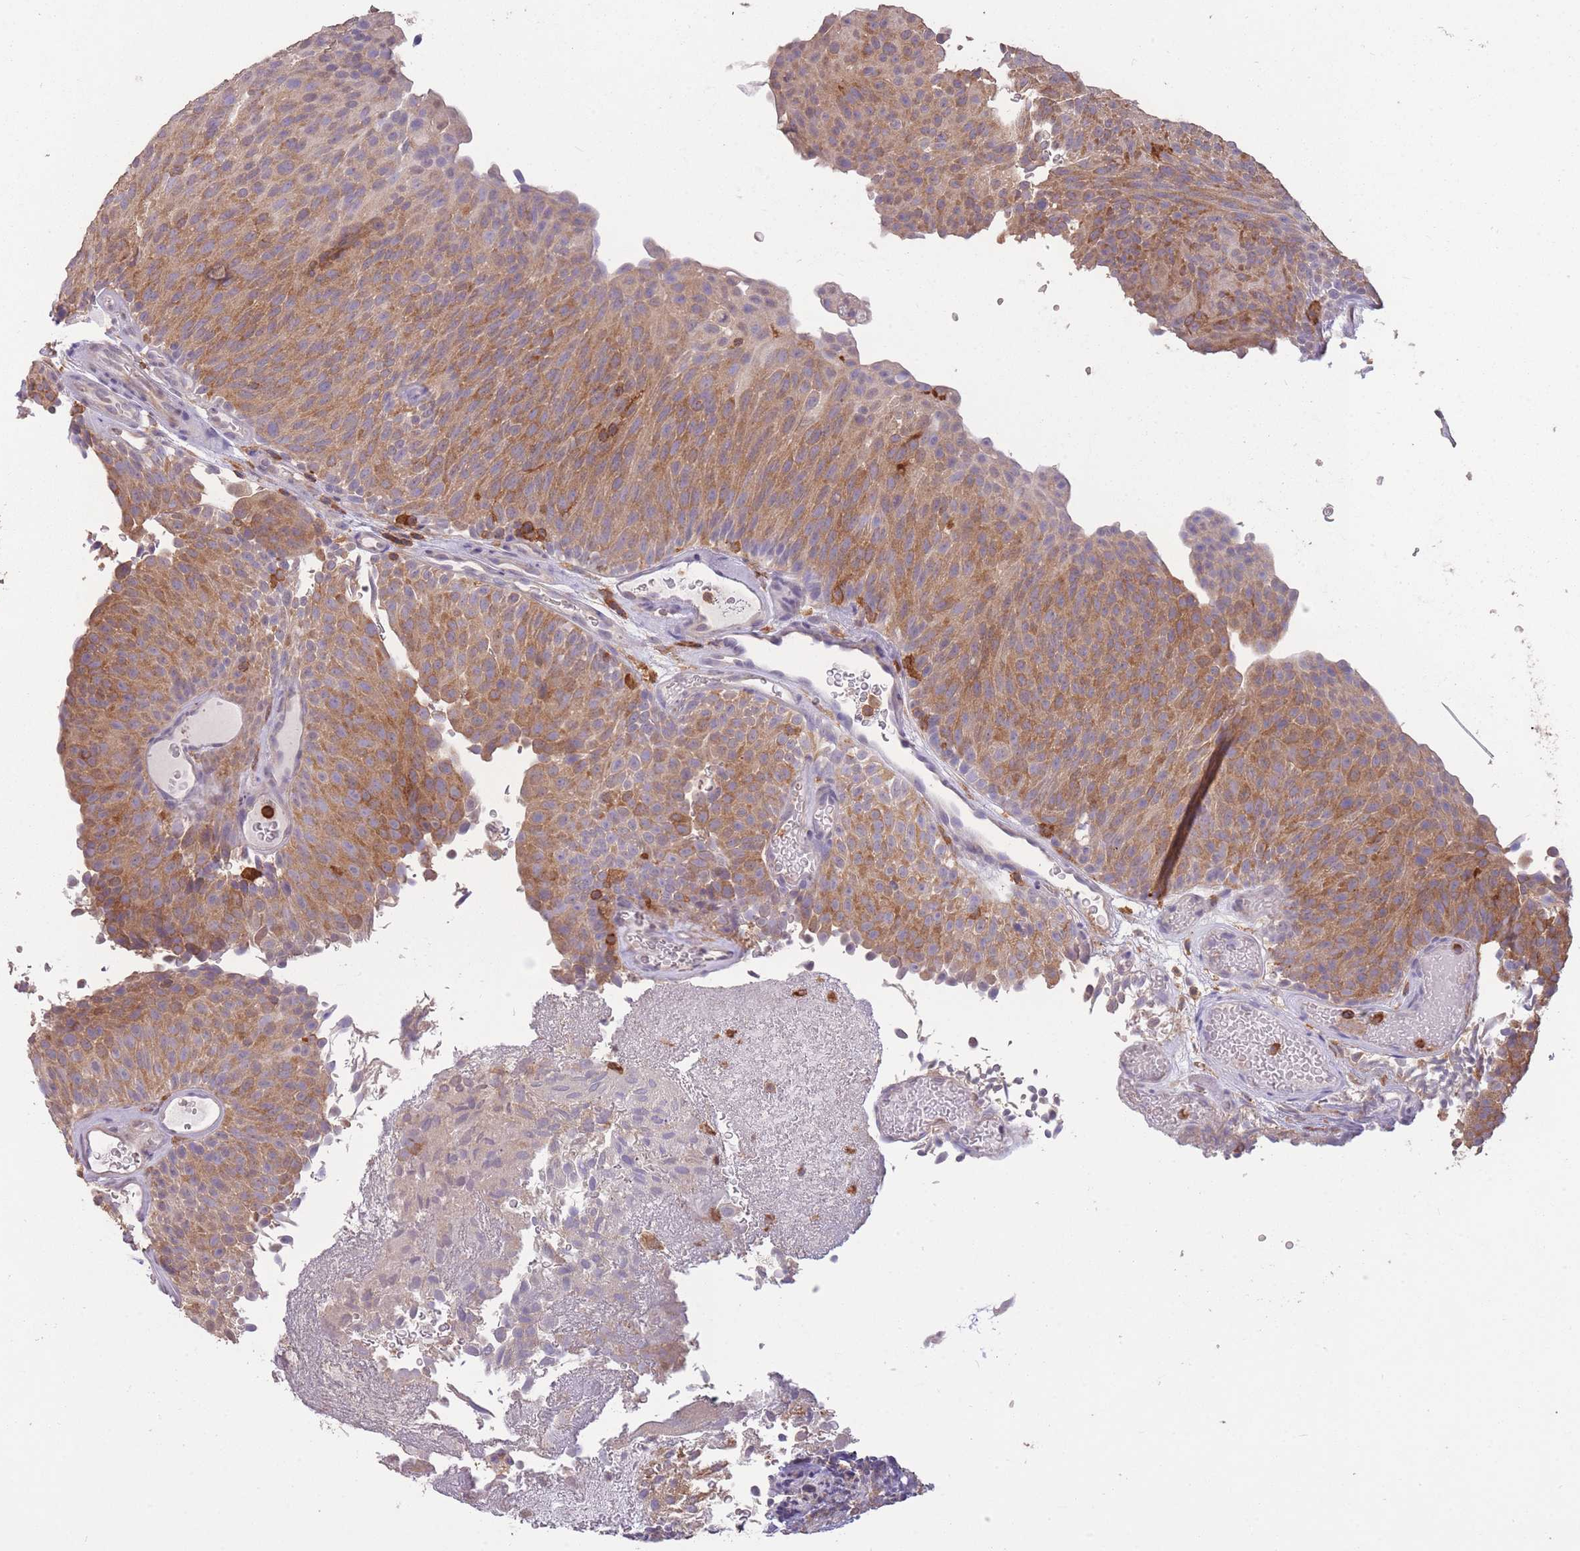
{"staining": {"intensity": "moderate", "quantity": ">75%", "location": "cytoplasmic/membranous"}, "tissue": "urothelial cancer", "cell_type": "Tumor cells", "image_type": "cancer", "snomed": [{"axis": "morphology", "description": "Urothelial carcinoma, Low grade"}, {"axis": "topography", "description": "Urinary bladder"}], "caption": "A brown stain shows moderate cytoplasmic/membranous staining of a protein in human urothelial cancer tumor cells.", "gene": "GMIP", "patient": {"sex": "male", "age": 78}}